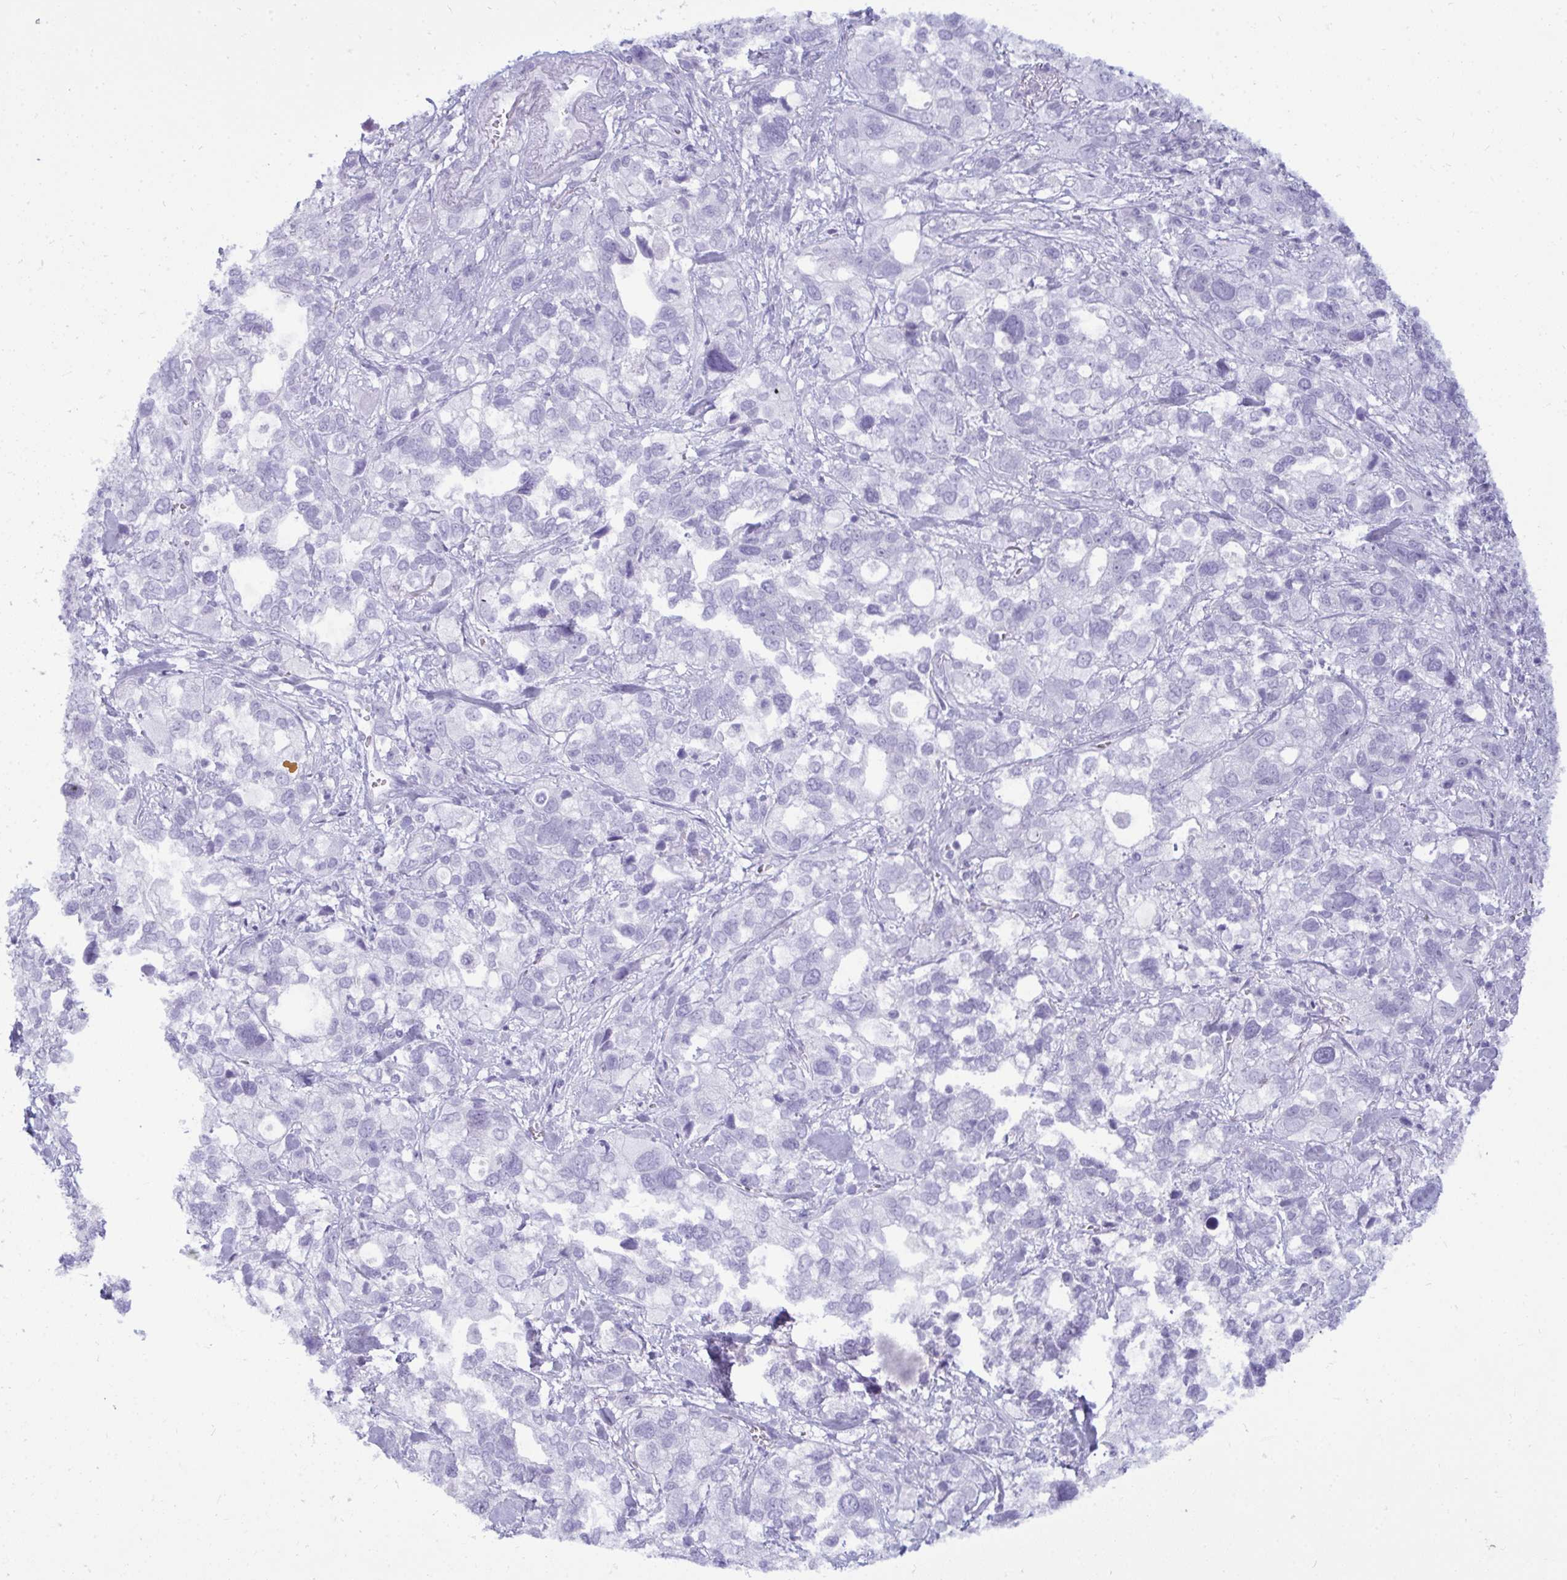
{"staining": {"intensity": "negative", "quantity": "none", "location": "none"}, "tissue": "stomach cancer", "cell_type": "Tumor cells", "image_type": "cancer", "snomed": [{"axis": "morphology", "description": "Adenocarcinoma, NOS"}, {"axis": "topography", "description": "Stomach, upper"}], "caption": "An IHC image of stomach adenocarcinoma is shown. There is no staining in tumor cells of stomach adenocarcinoma.", "gene": "ANKRD60", "patient": {"sex": "female", "age": 81}}